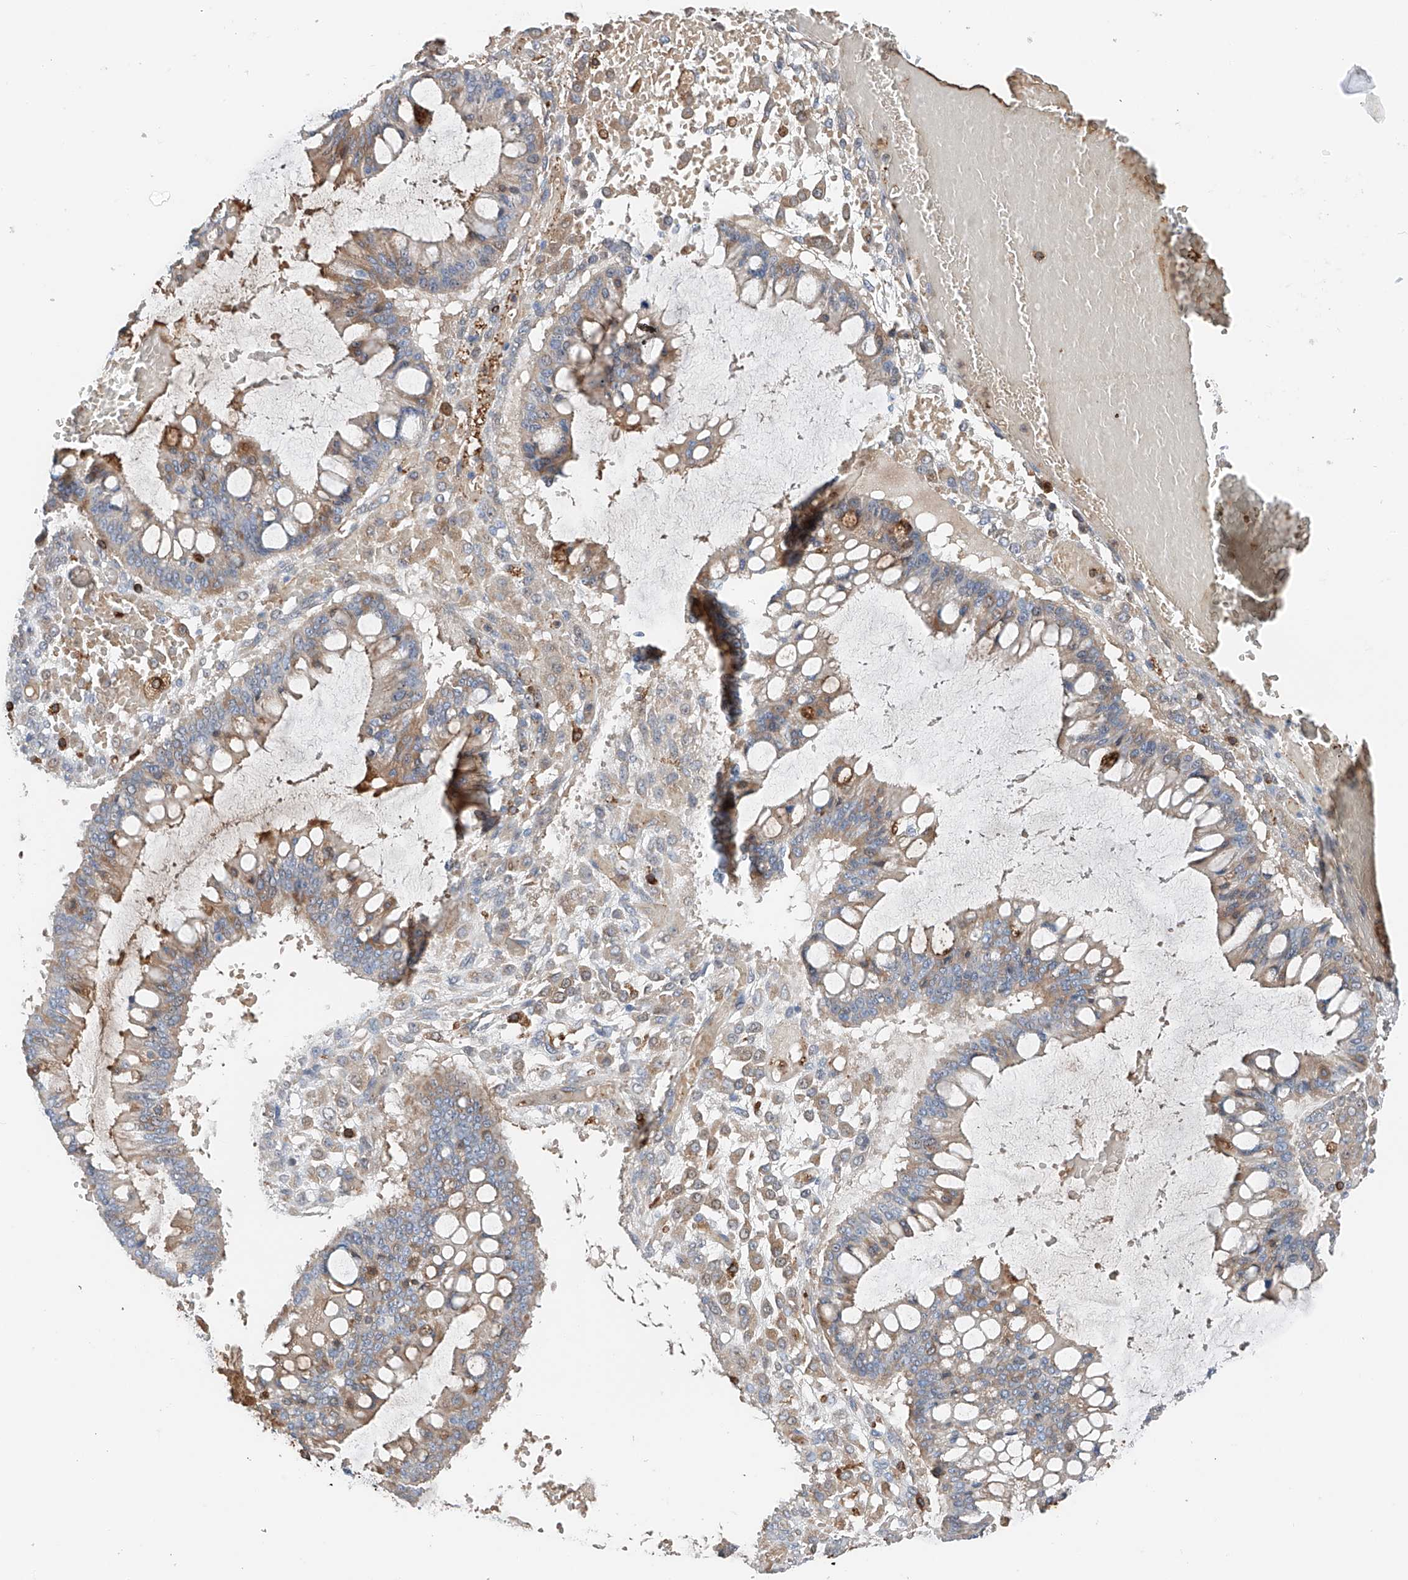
{"staining": {"intensity": "moderate", "quantity": "25%-75%", "location": "cytoplasmic/membranous"}, "tissue": "ovarian cancer", "cell_type": "Tumor cells", "image_type": "cancer", "snomed": [{"axis": "morphology", "description": "Cystadenocarcinoma, mucinous, NOS"}, {"axis": "topography", "description": "Ovary"}], "caption": "Immunohistochemistry (IHC) photomicrograph of ovarian cancer stained for a protein (brown), which reveals medium levels of moderate cytoplasmic/membranous expression in approximately 25%-75% of tumor cells.", "gene": "TBXAS1", "patient": {"sex": "female", "age": 73}}